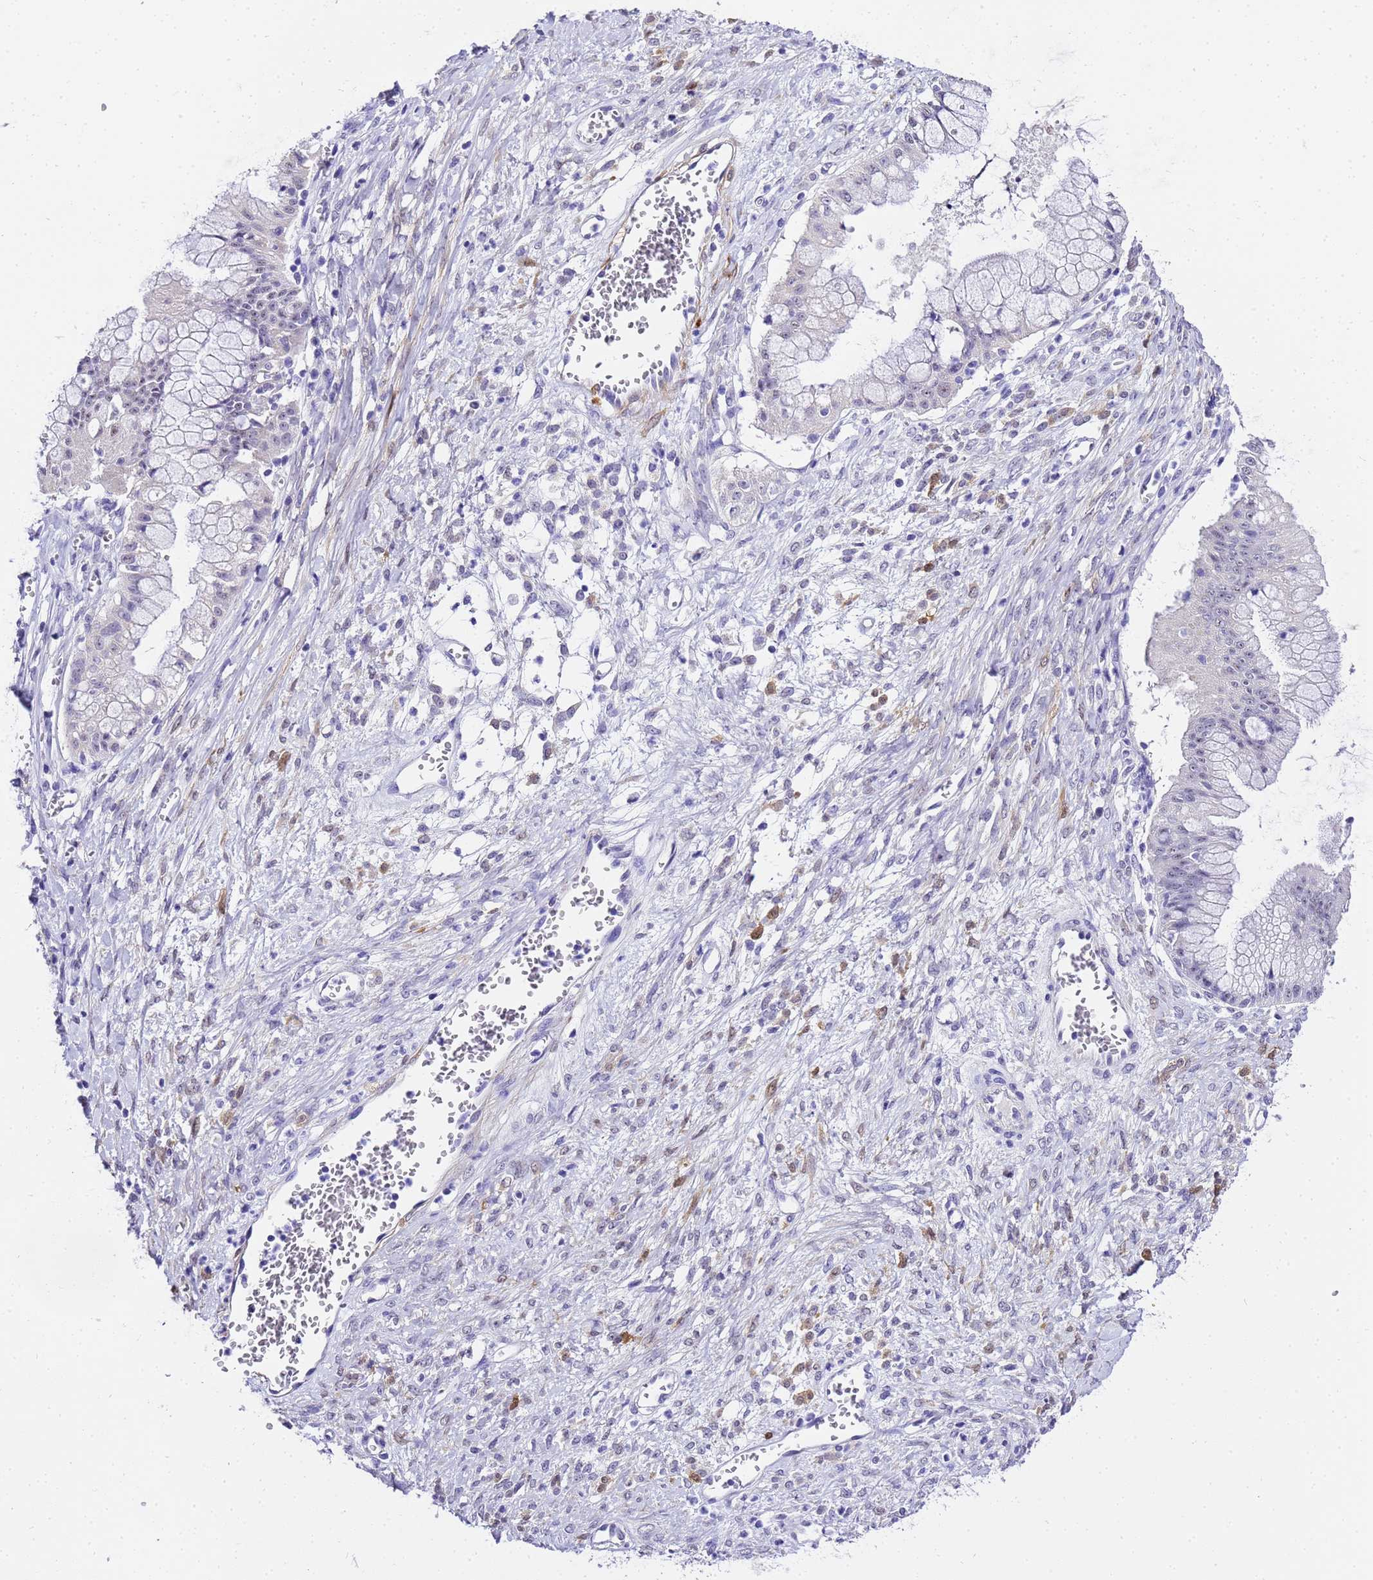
{"staining": {"intensity": "negative", "quantity": "none", "location": "none"}, "tissue": "ovarian cancer", "cell_type": "Tumor cells", "image_type": "cancer", "snomed": [{"axis": "morphology", "description": "Cystadenocarcinoma, mucinous, NOS"}, {"axis": "topography", "description": "Ovary"}], "caption": "Mucinous cystadenocarcinoma (ovarian) was stained to show a protein in brown. There is no significant expression in tumor cells.", "gene": "HSPB6", "patient": {"sex": "female", "age": 70}}